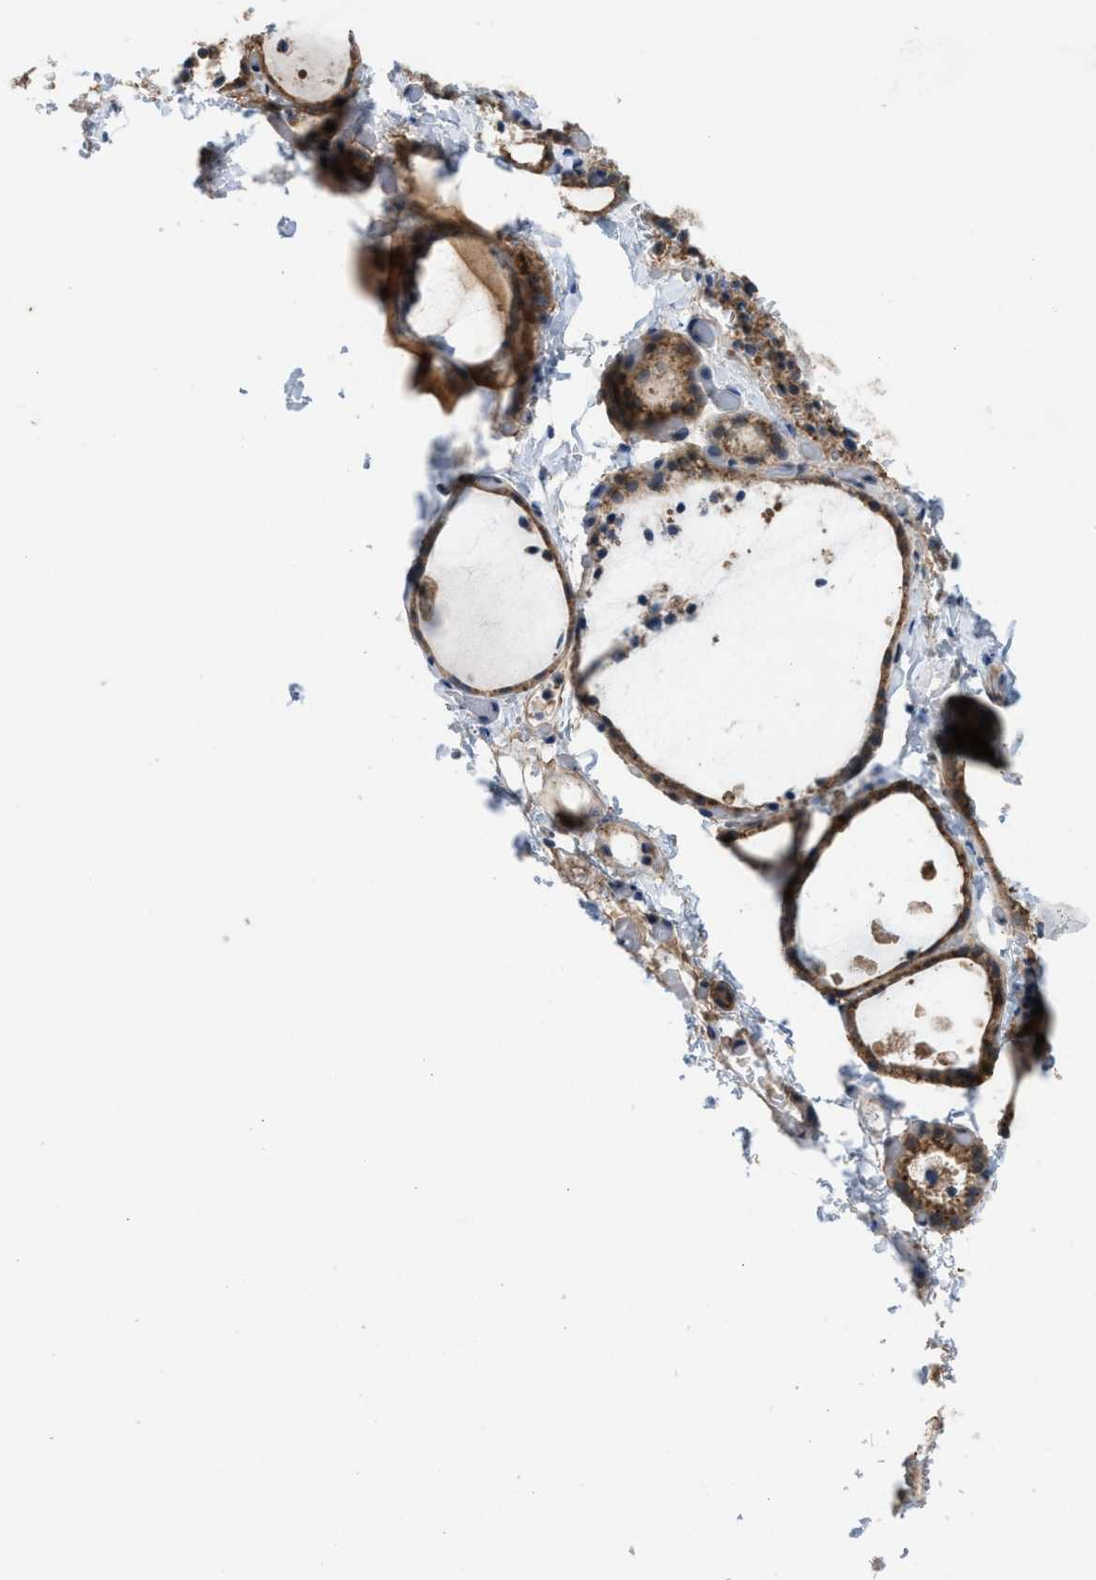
{"staining": {"intensity": "weak", "quantity": ">75%", "location": "cytoplasmic/membranous"}, "tissue": "thyroid gland", "cell_type": "Glandular cells", "image_type": "normal", "snomed": [{"axis": "morphology", "description": "Normal tissue, NOS"}, {"axis": "topography", "description": "Thyroid gland"}], "caption": "High-magnification brightfield microscopy of benign thyroid gland stained with DAB (brown) and counterstained with hematoxylin (blue). glandular cells exhibit weak cytoplasmic/membranous expression is seen in about>75% of cells.", "gene": "PLAA", "patient": {"sex": "female", "age": 44}}